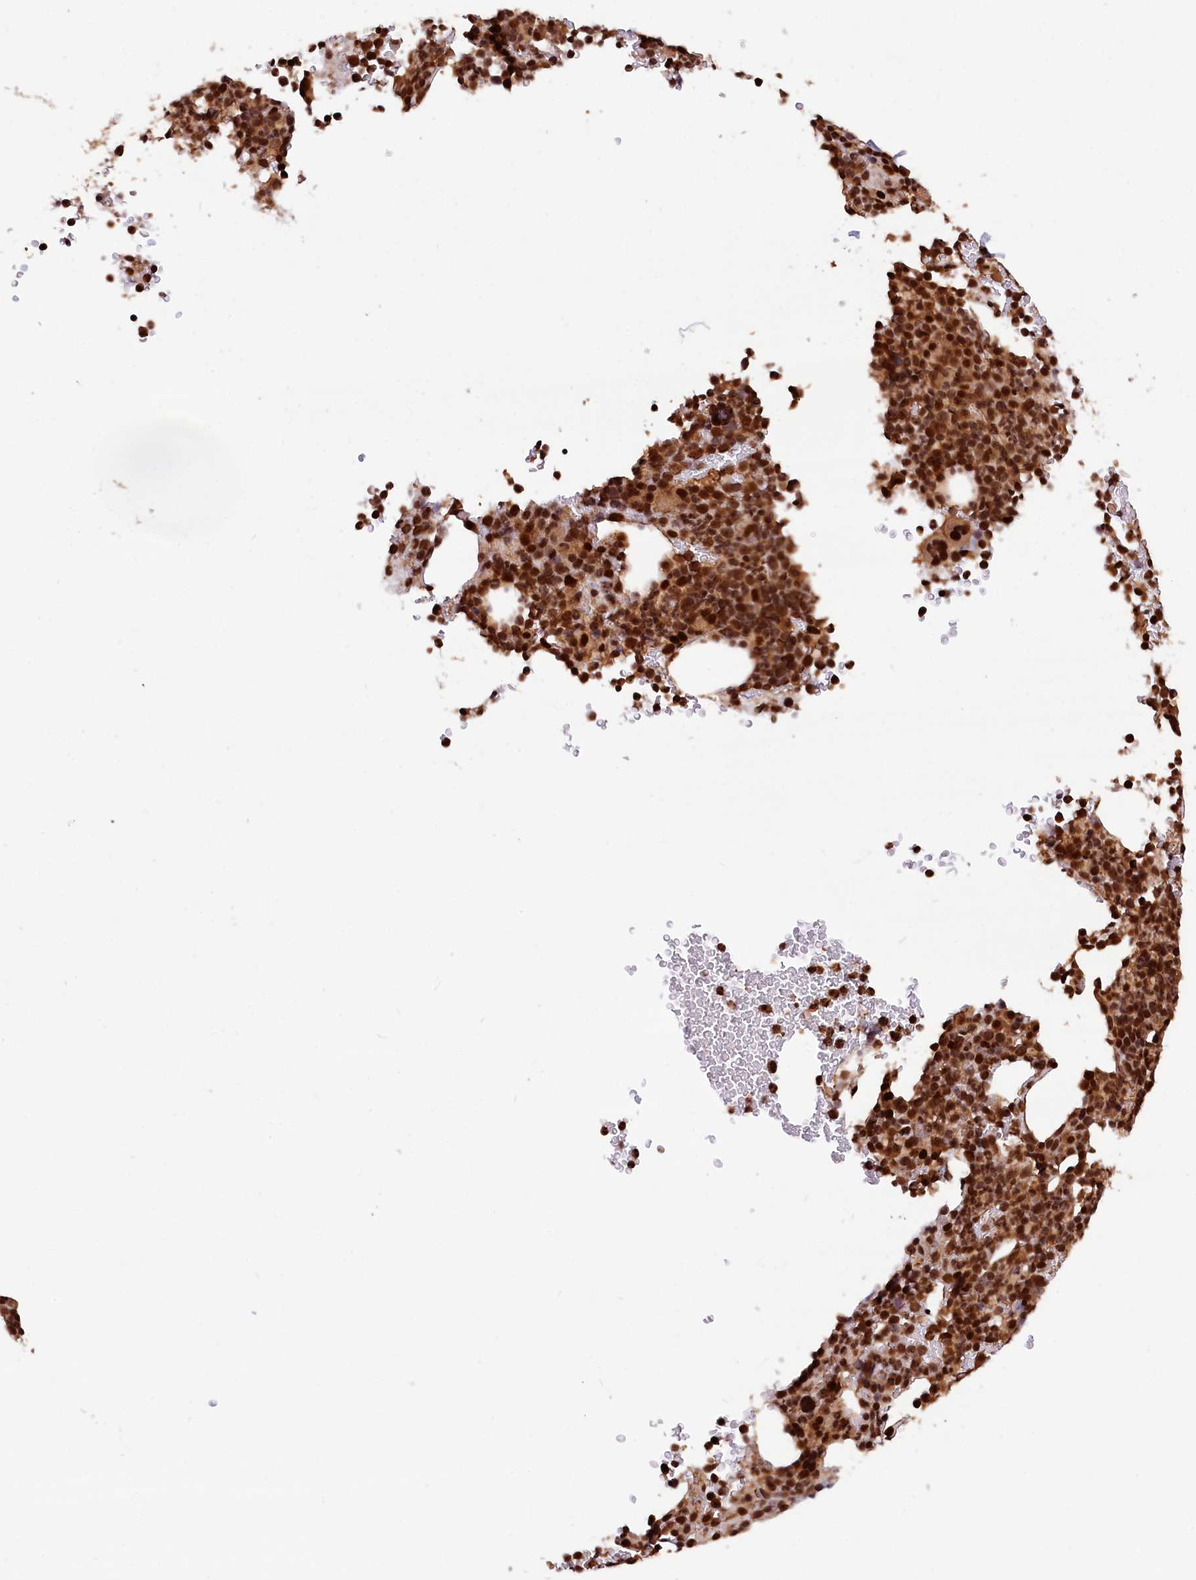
{"staining": {"intensity": "strong", "quantity": ">75%", "location": "nuclear"}, "tissue": "bone marrow", "cell_type": "Hematopoietic cells", "image_type": "normal", "snomed": [{"axis": "morphology", "description": "Normal tissue, NOS"}, {"axis": "topography", "description": "Bone marrow"}], "caption": "Immunohistochemistry (IHC) micrograph of benign bone marrow: bone marrow stained using IHC reveals high levels of strong protein expression localized specifically in the nuclear of hematopoietic cells, appearing as a nuclear brown color.", "gene": "IST1", "patient": {"sex": "female", "age": 82}}